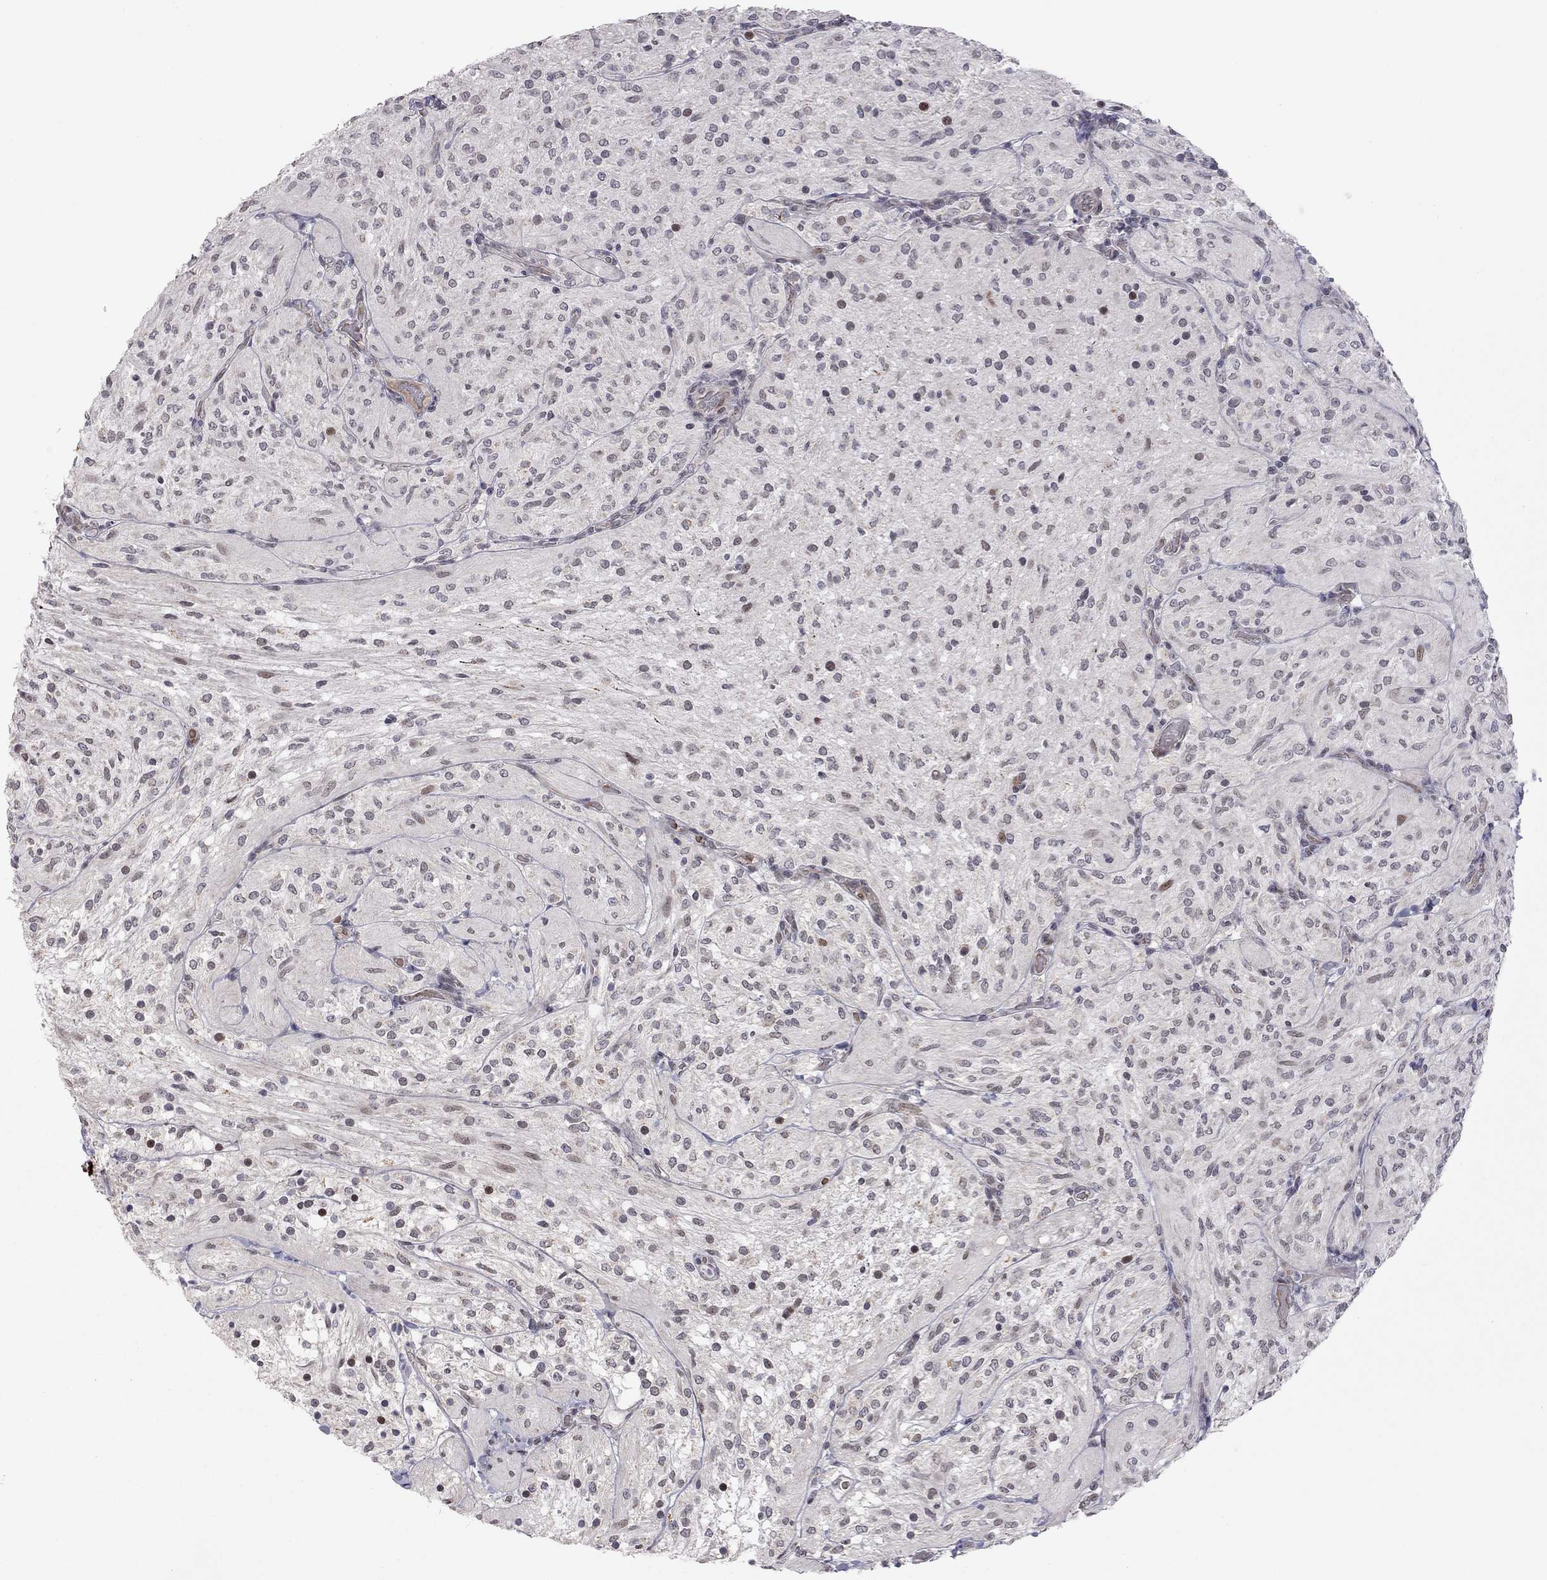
{"staining": {"intensity": "negative", "quantity": "none", "location": "none"}, "tissue": "glioma", "cell_type": "Tumor cells", "image_type": "cancer", "snomed": [{"axis": "morphology", "description": "Glioma, malignant, Low grade"}, {"axis": "topography", "description": "Brain"}], "caption": "Tumor cells show no significant protein expression in glioma. (Stains: DAB IHC with hematoxylin counter stain, Microscopy: brightfield microscopy at high magnification).", "gene": "MC3R", "patient": {"sex": "male", "age": 3}}